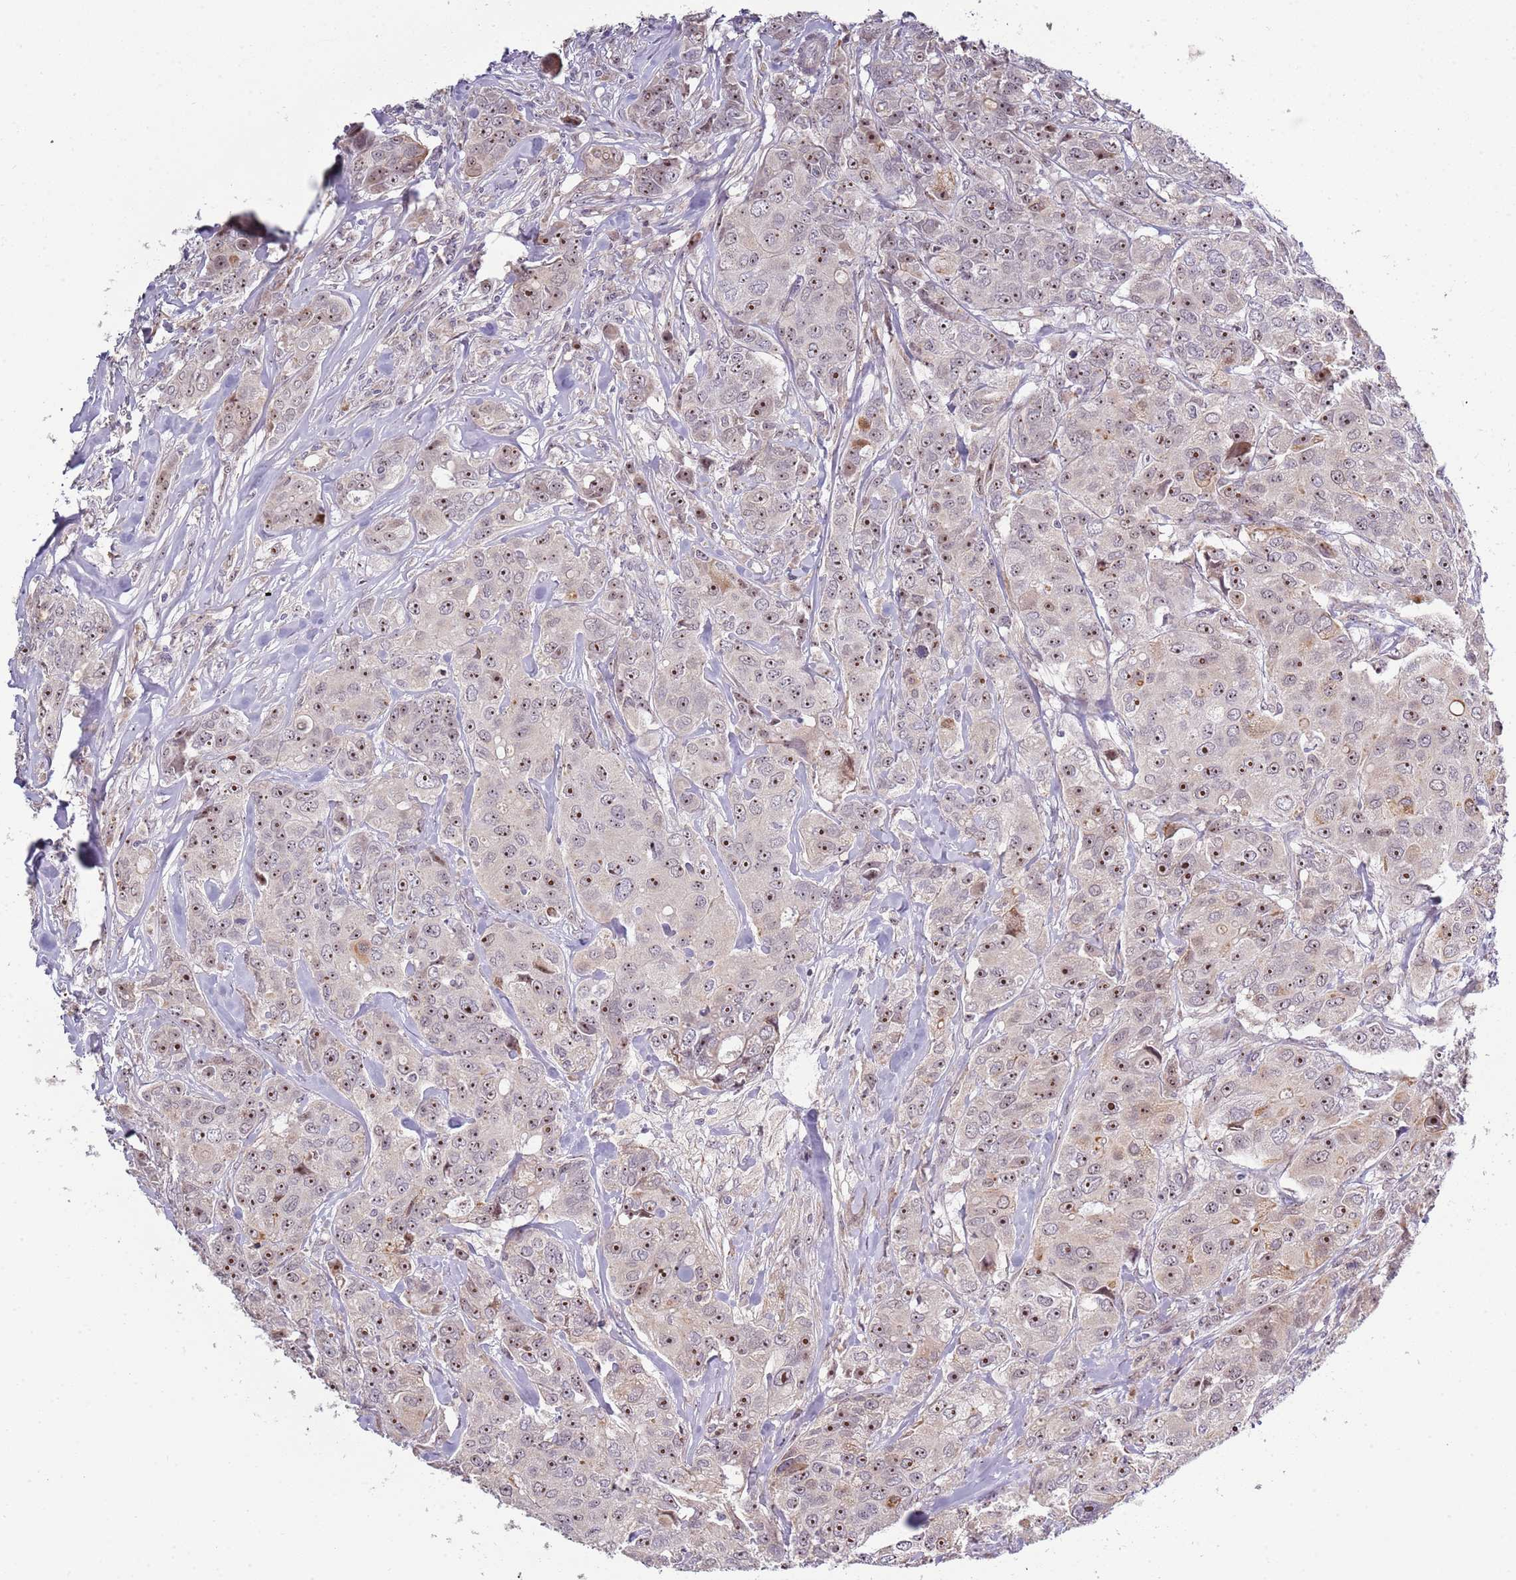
{"staining": {"intensity": "moderate", "quantity": ">75%", "location": "nuclear"}, "tissue": "breast cancer", "cell_type": "Tumor cells", "image_type": "cancer", "snomed": [{"axis": "morphology", "description": "Duct carcinoma"}, {"axis": "topography", "description": "Breast"}], "caption": "DAB immunohistochemical staining of breast cancer (invasive ductal carcinoma) demonstrates moderate nuclear protein positivity in approximately >75% of tumor cells.", "gene": "UCMA", "patient": {"sex": "female", "age": 43}}